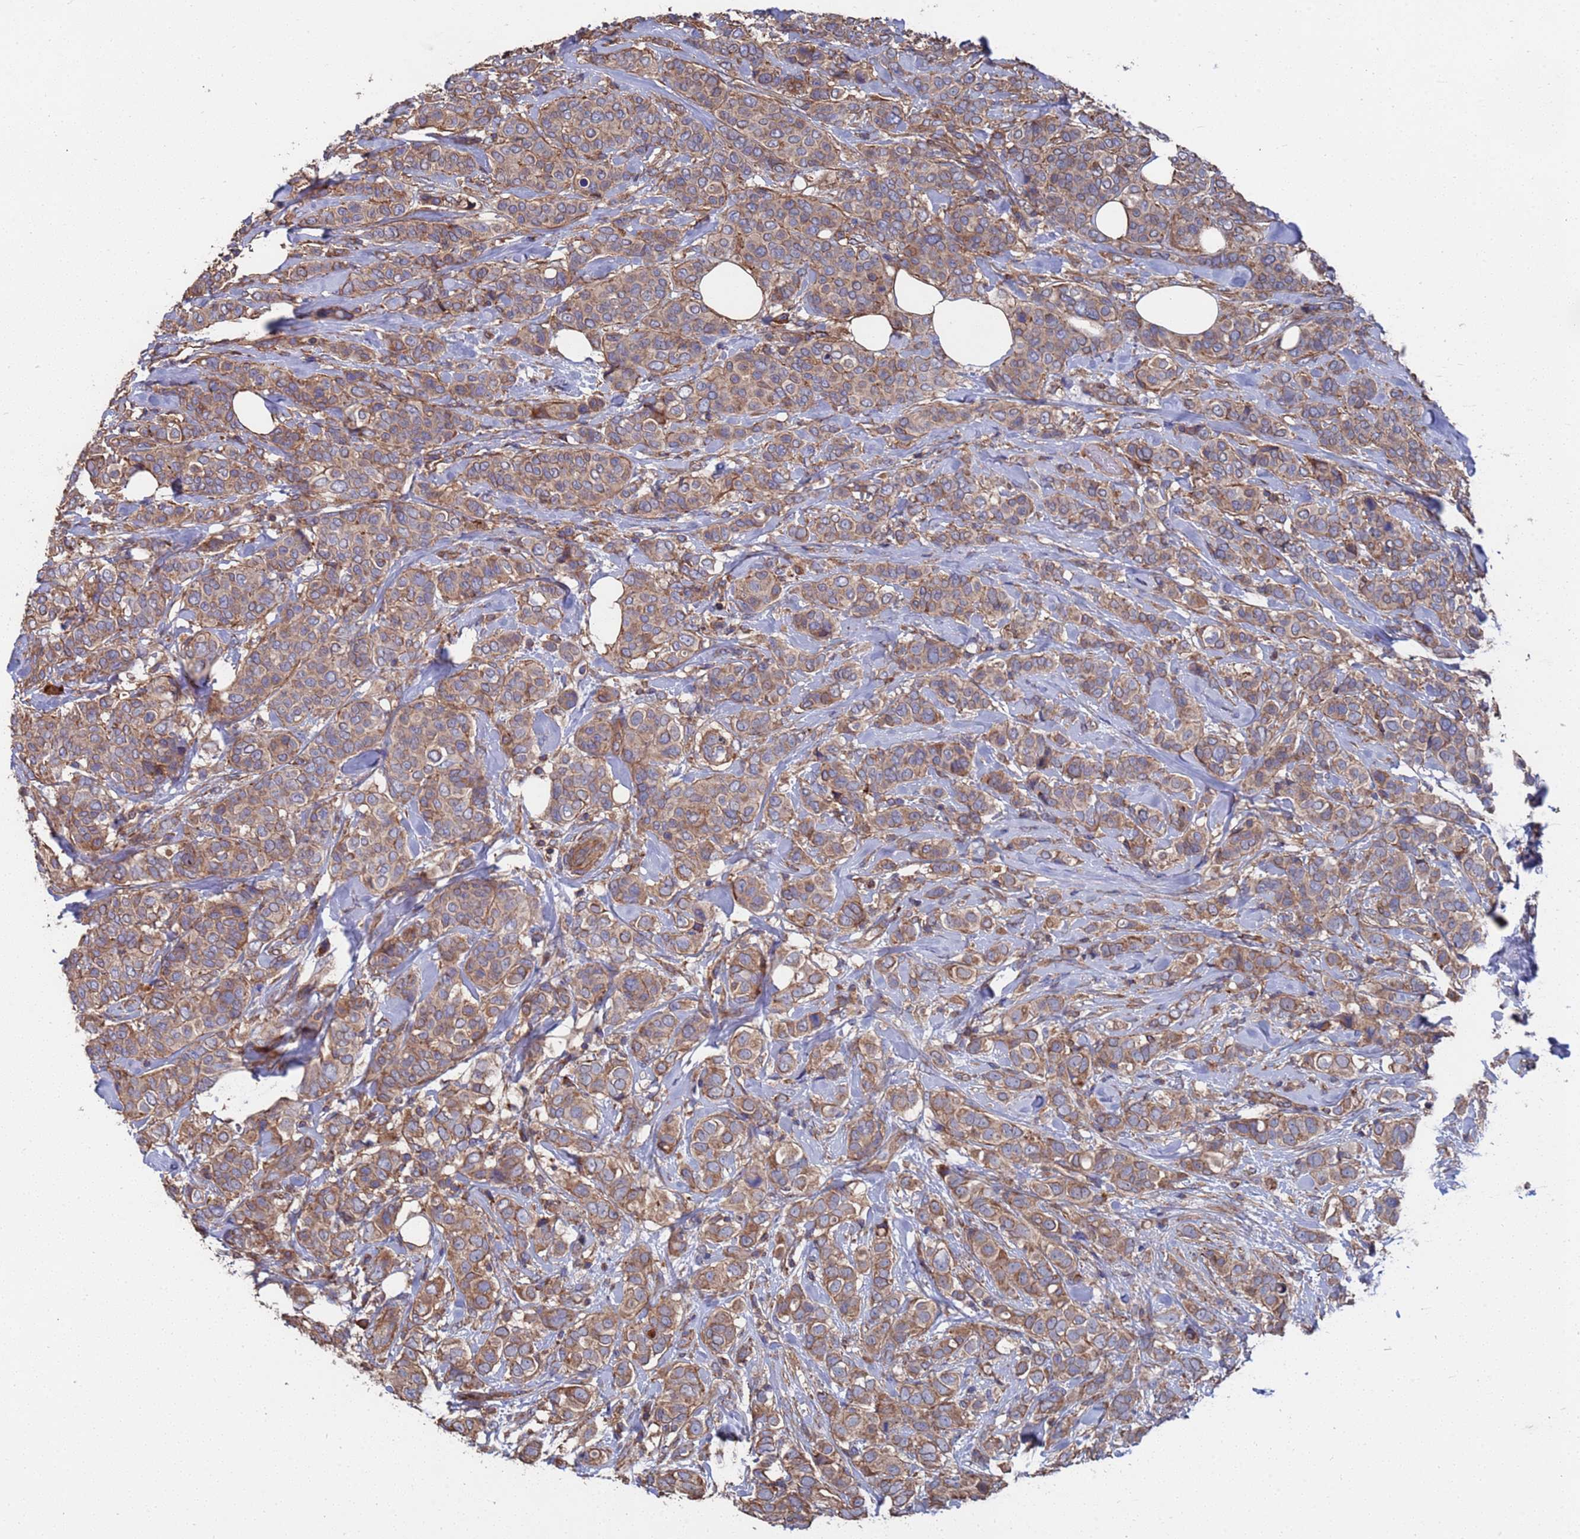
{"staining": {"intensity": "moderate", "quantity": ">75%", "location": "cytoplasmic/membranous"}, "tissue": "breast cancer", "cell_type": "Tumor cells", "image_type": "cancer", "snomed": [{"axis": "morphology", "description": "Lobular carcinoma"}, {"axis": "topography", "description": "Breast"}], "caption": "Human breast lobular carcinoma stained with a brown dye demonstrates moderate cytoplasmic/membranous positive staining in about >75% of tumor cells.", "gene": "PYCR1", "patient": {"sex": "female", "age": 51}}